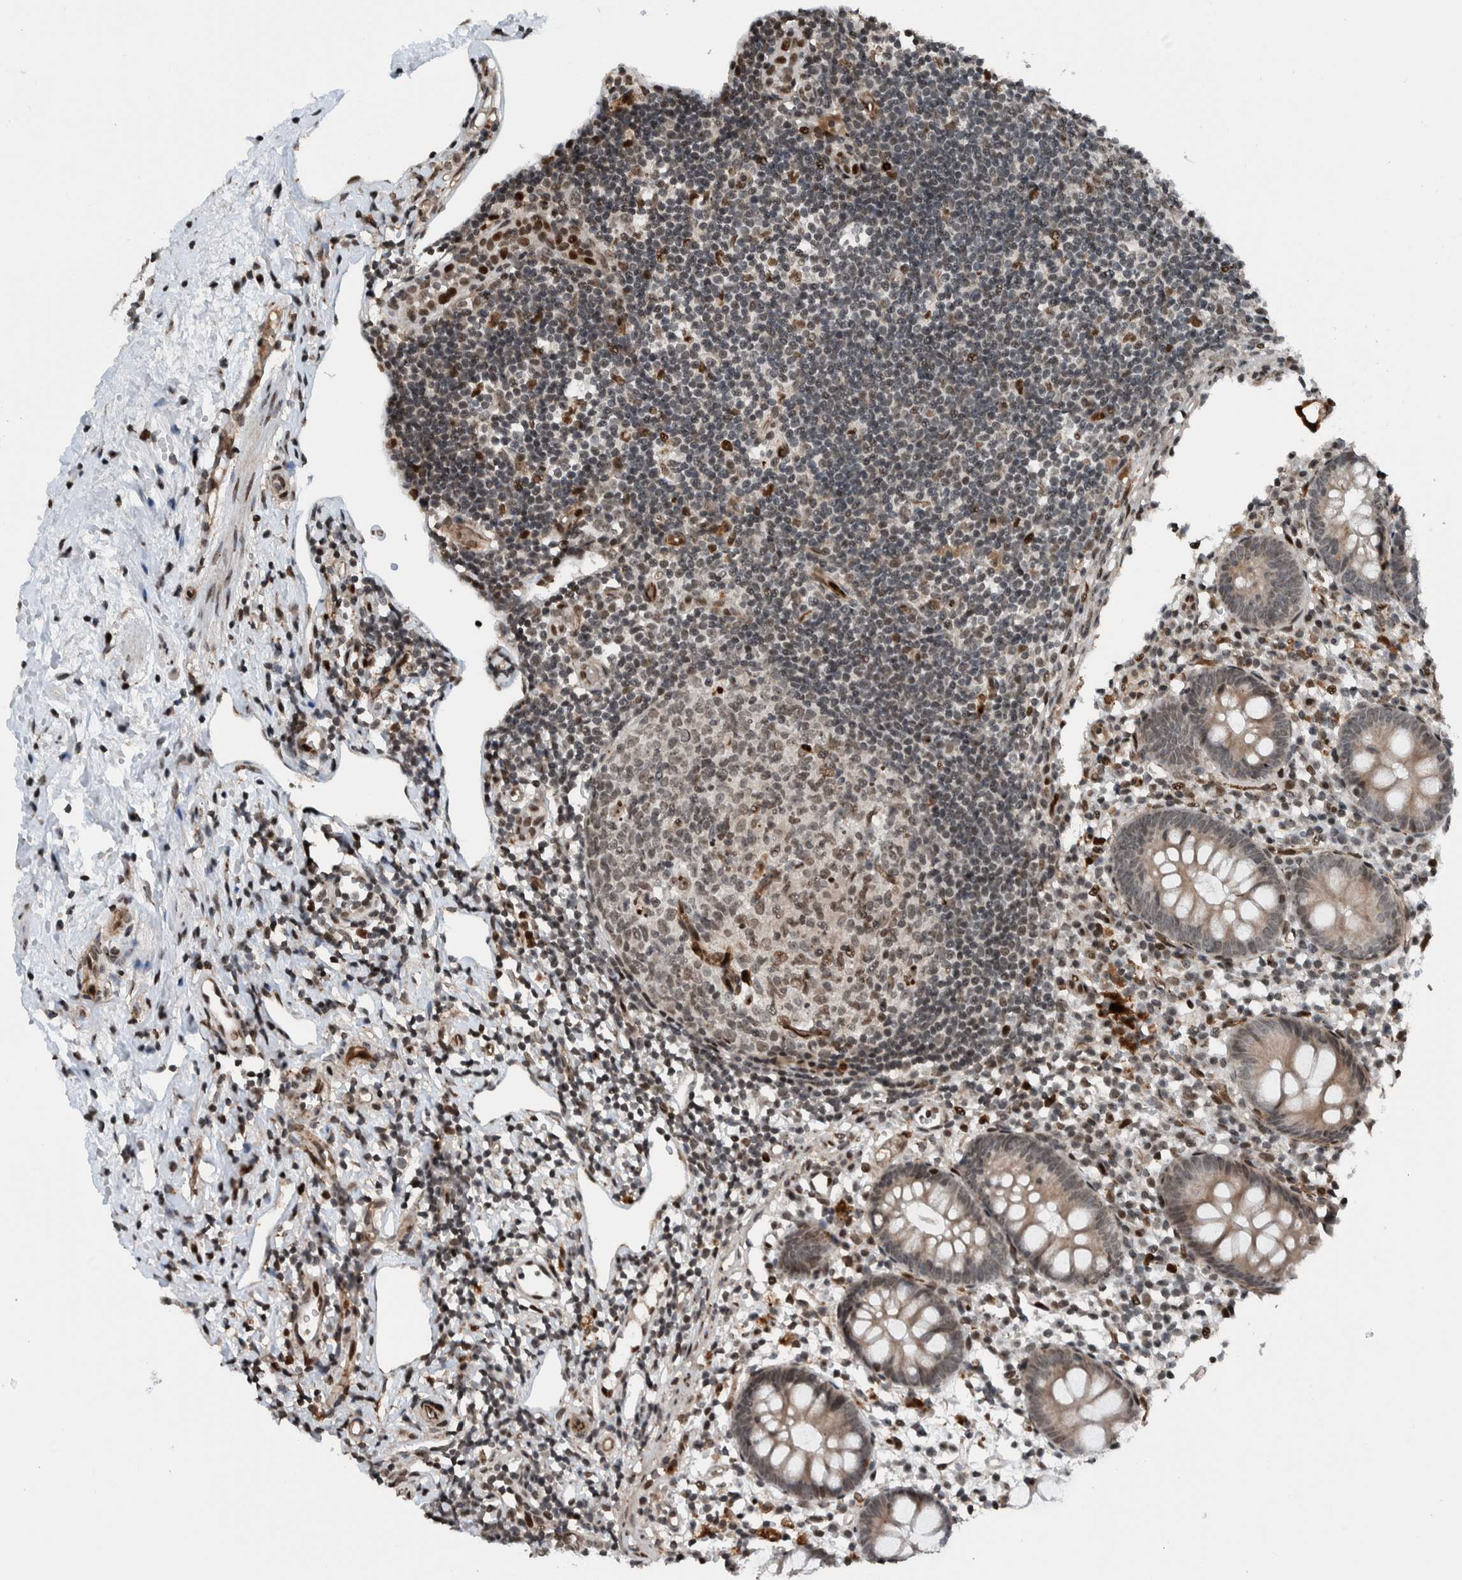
{"staining": {"intensity": "moderate", "quantity": "25%-75%", "location": "cytoplasmic/membranous"}, "tissue": "appendix", "cell_type": "Glandular cells", "image_type": "normal", "snomed": [{"axis": "morphology", "description": "Normal tissue, NOS"}, {"axis": "topography", "description": "Appendix"}], "caption": "Immunohistochemistry (IHC) of unremarkable human appendix shows medium levels of moderate cytoplasmic/membranous expression in approximately 25%-75% of glandular cells.", "gene": "ZNF366", "patient": {"sex": "female", "age": 20}}